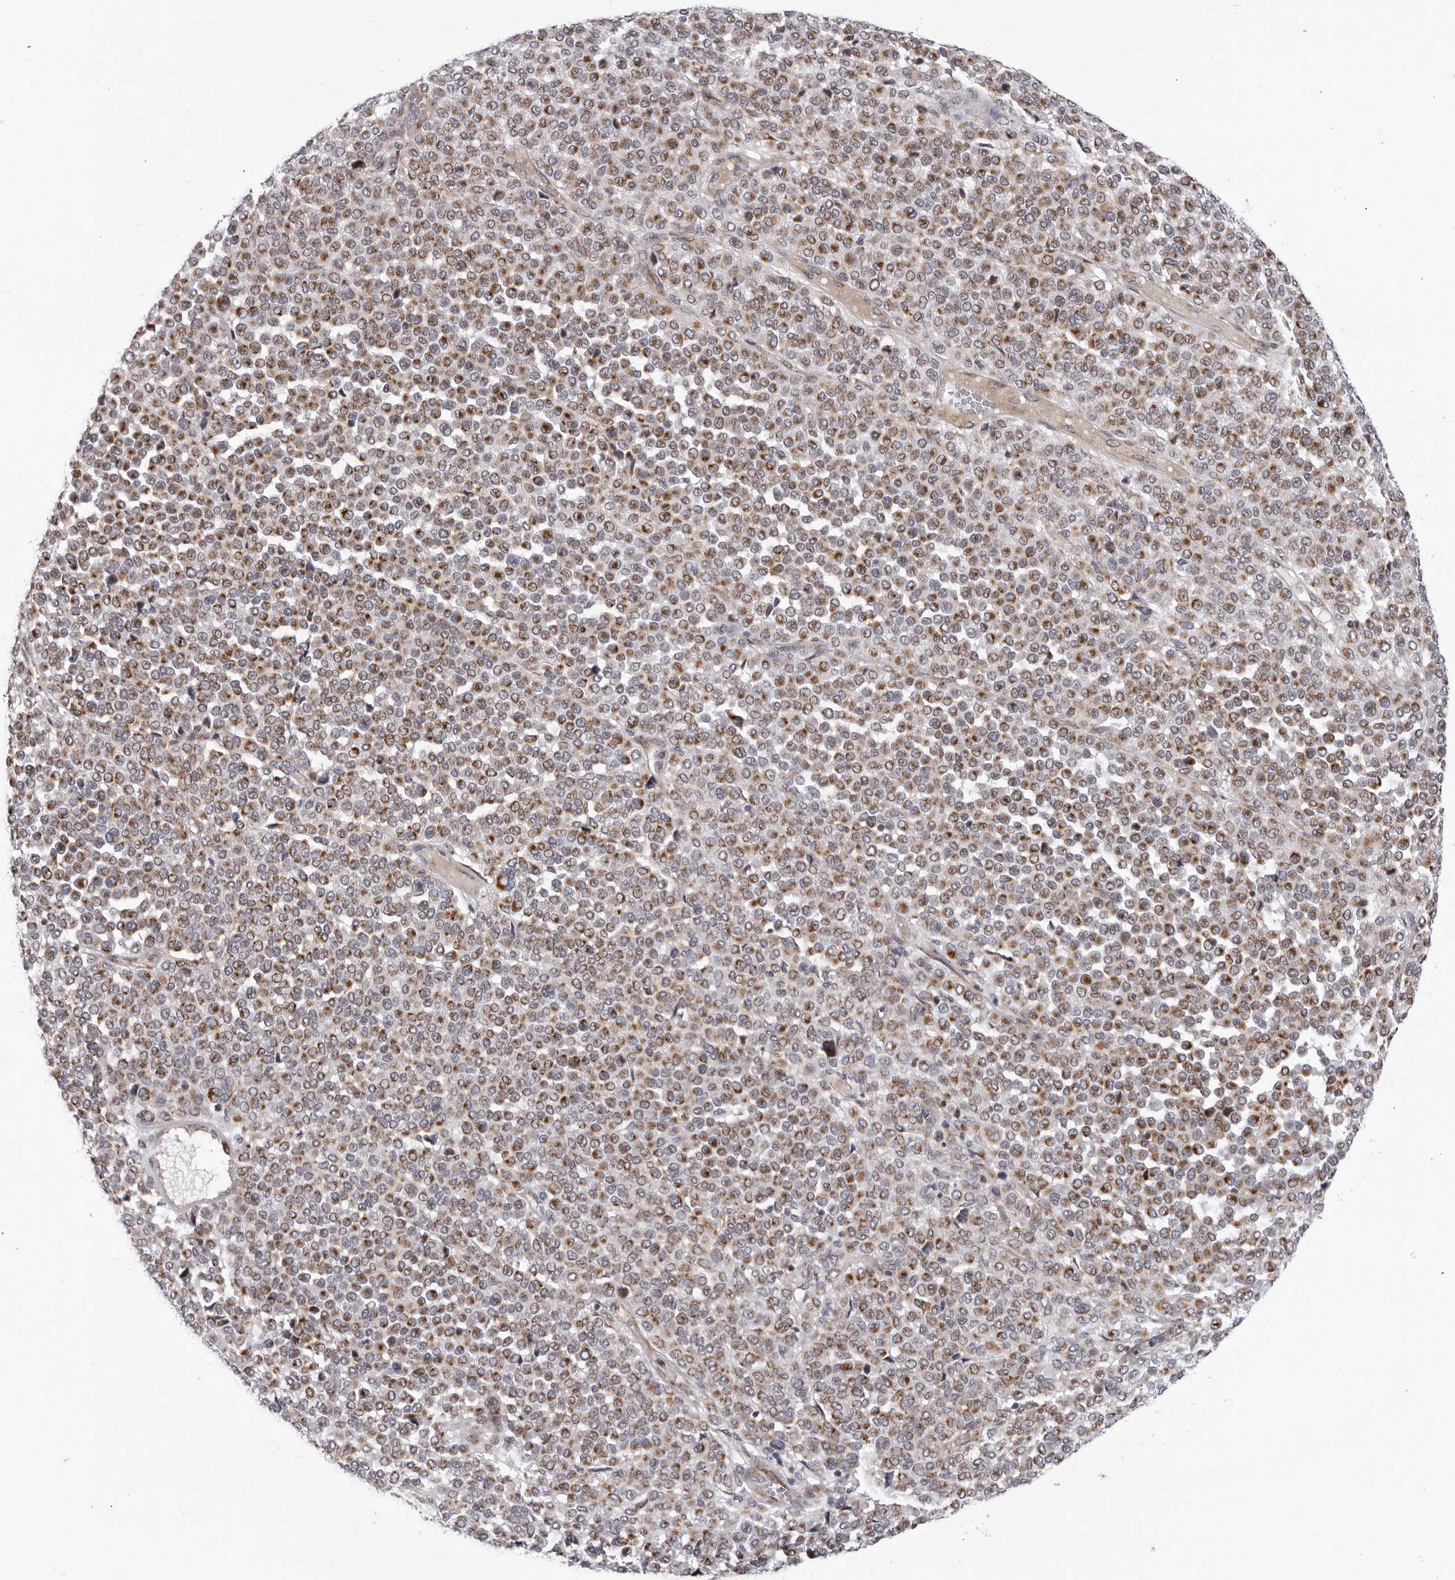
{"staining": {"intensity": "strong", "quantity": ">75%", "location": "cytoplasmic/membranous"}, "tissue": "melanoma", "cell_type": "Tumor cells", "image_type": "cancer", "snomed": [{"axis": "morphology", "description": "Malignant melanoma, Metastatic site"}, {"axis": "topography", "description": "Pancreas"}], "caption": "This image displays immunohistochemistry (IHC) staining of melanoma, with high strong cytoplasmic/membranous expression in approximately >75% of tumor cells.", "gene": "CDK20", "patient": {"sex": "female", "age": 30}}